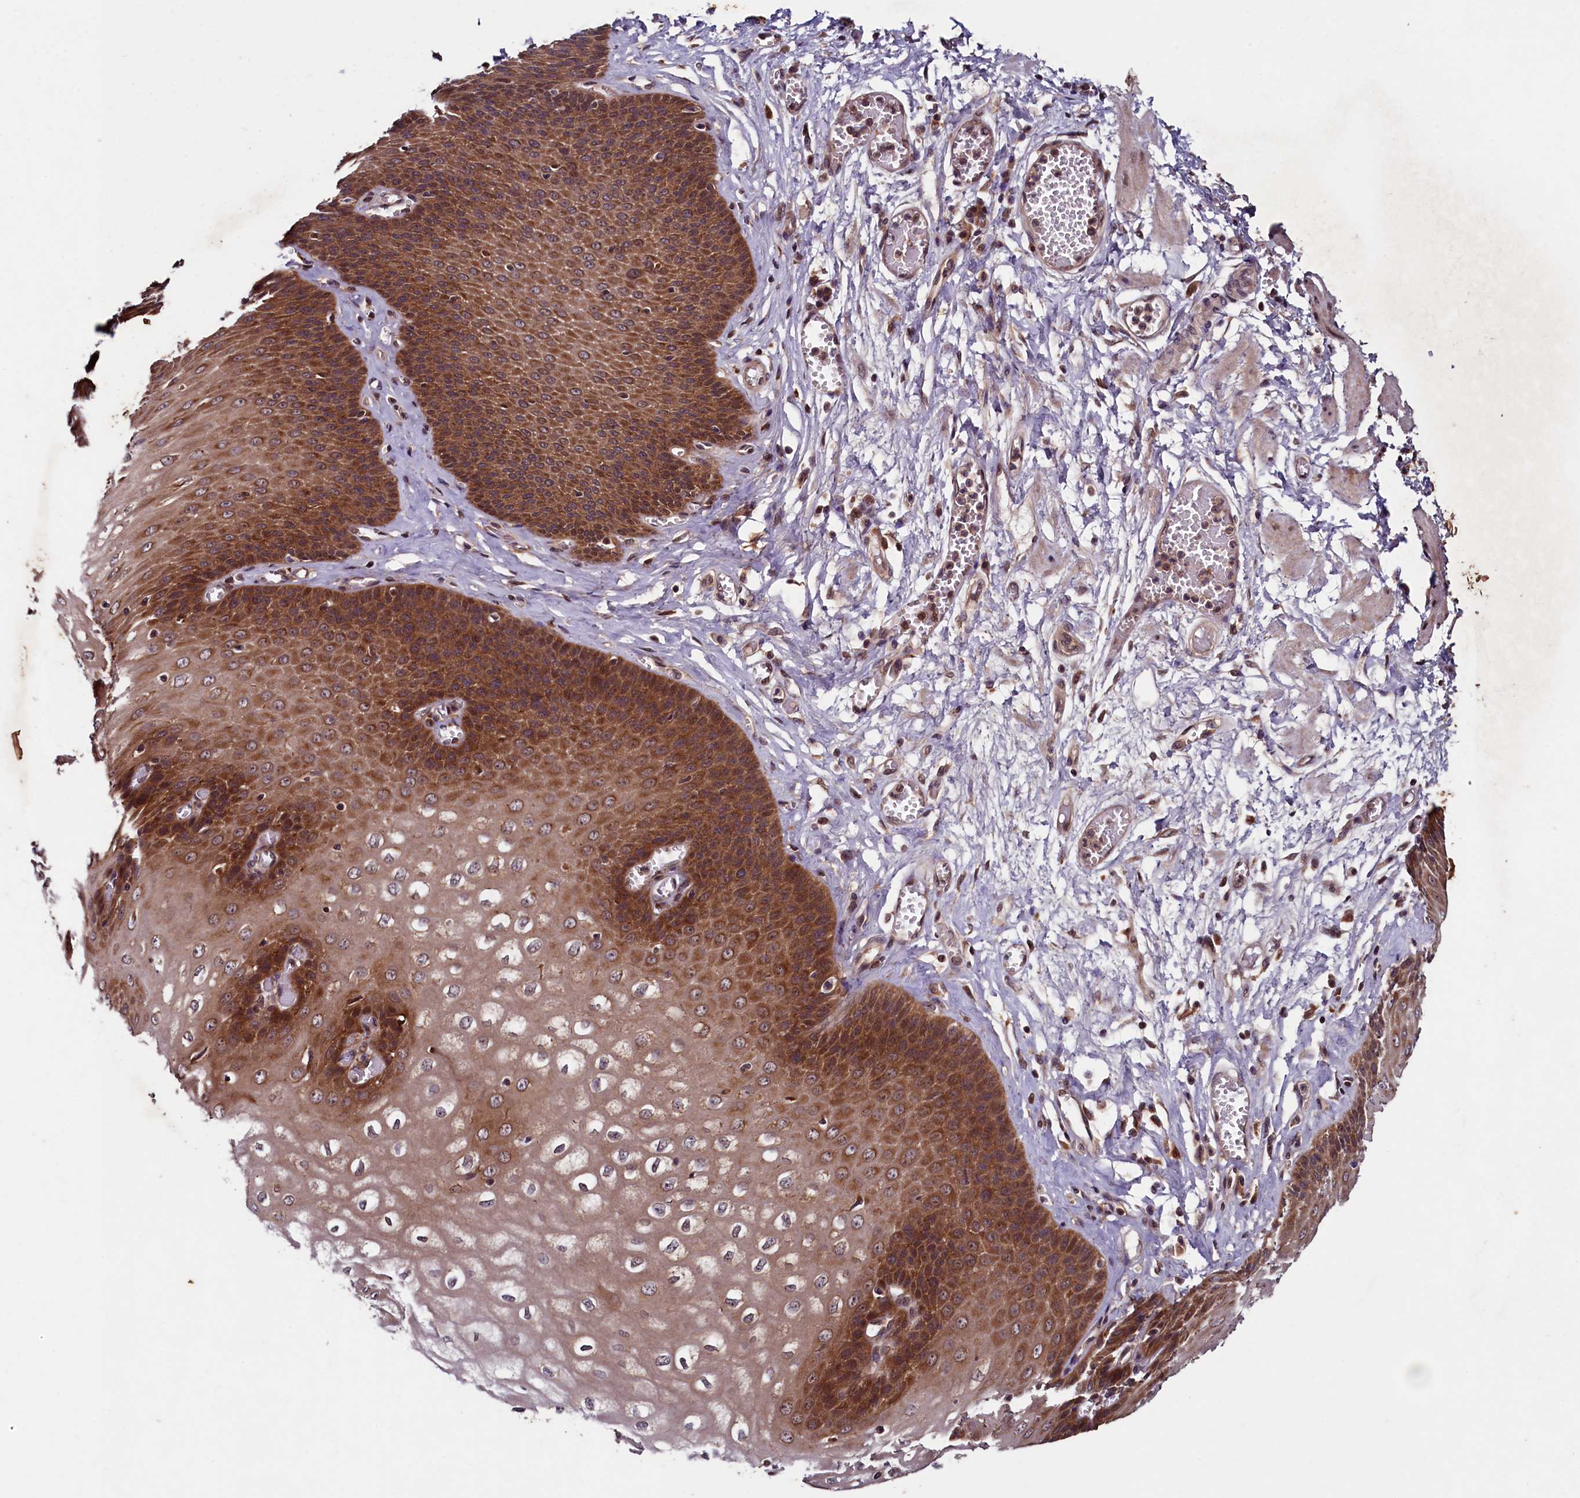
{"staining": {"intensity": "strong", "quantity": ">75%", "location": "cytoplasmic/membranous"}, "tissue": "esophagus", "cell_type": "Squamous epithelial cells", "image_type": "normal", "snomed": [{"axis": "morphology", "description": "Normal tissue, NOS"}, {"axis": "topography", "description": "Esophagus"}], "caption": "IHC (DAB) staining of normal esophagus demonstrates strong cytoplasmic/membranous protein staining in about >75% of squamous epithelial cells. (Stains: DAB in brown, nuclei in blue, Microscopy: brightfield microscopy at high magnification).", "gene": "BLTP3B", "patient": {"sex": "male", "age": 60}}